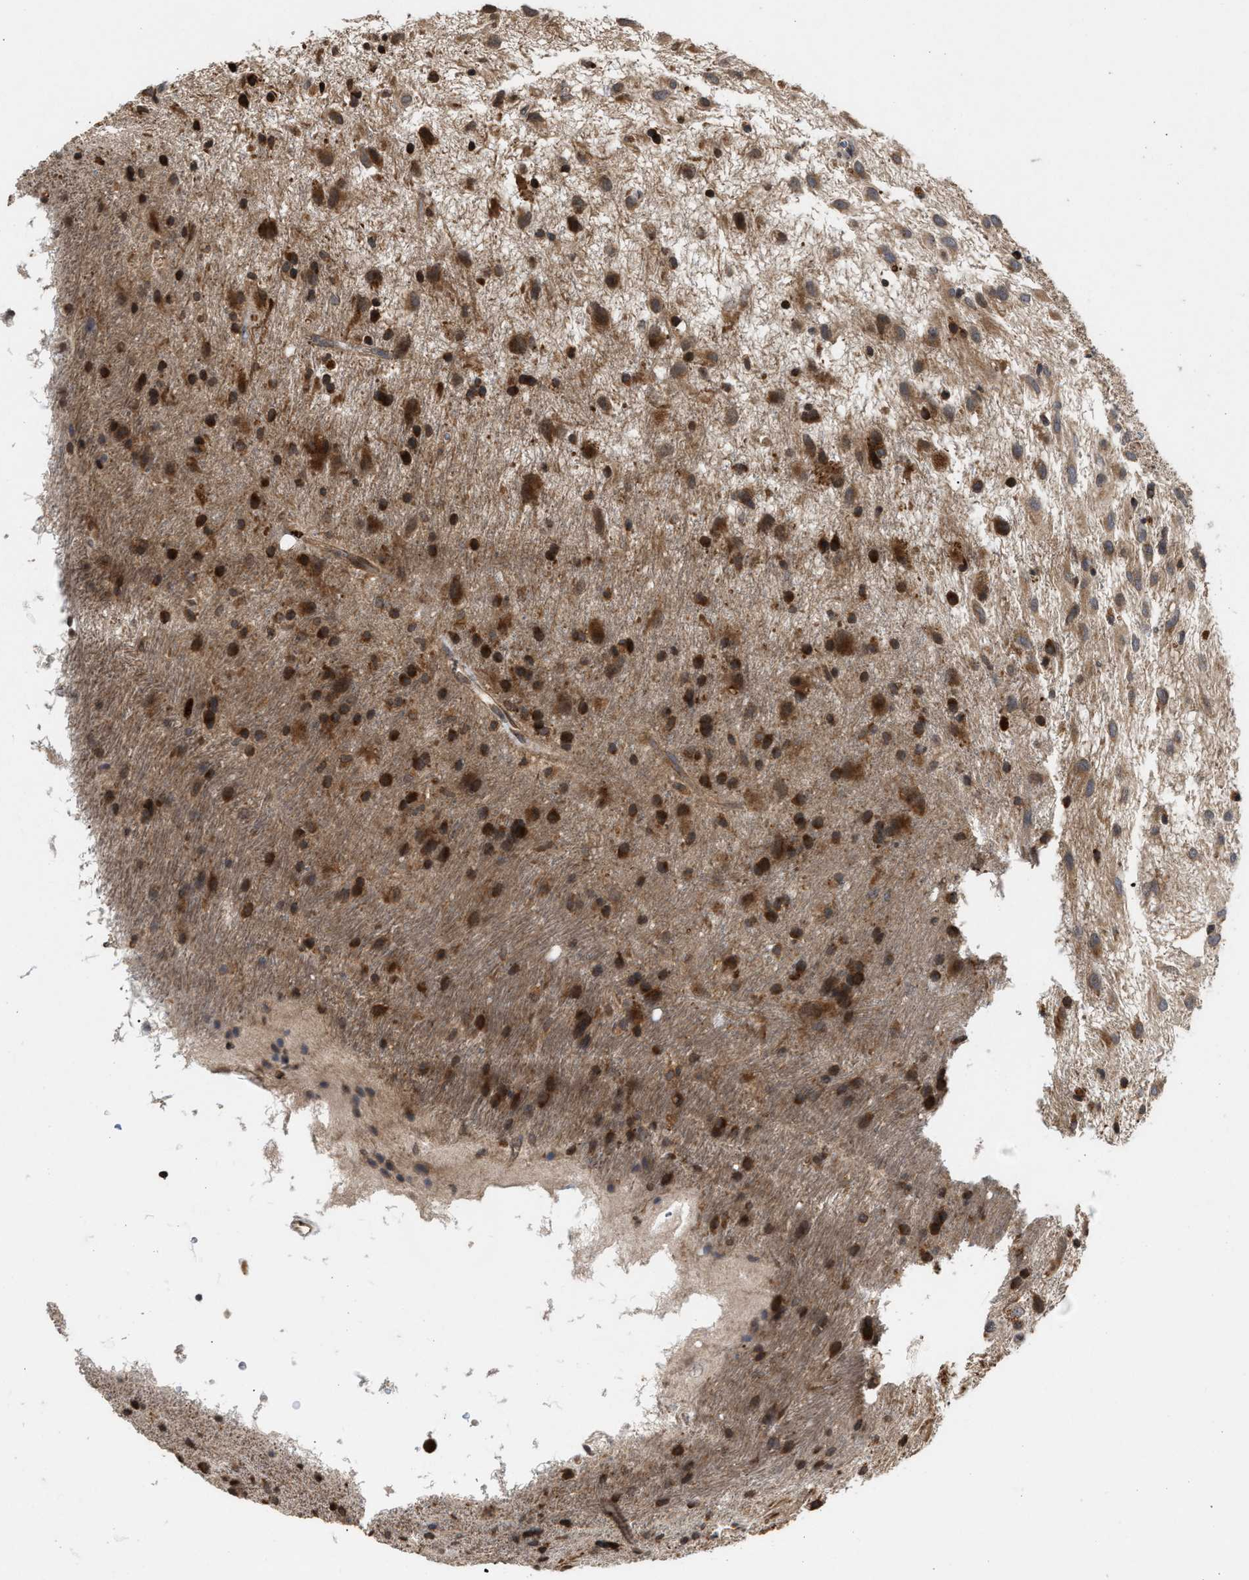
{"staining": {"intensity": "strong", "quantity": ">75%", "location": "cytoplasmic/membranous"}, "tissue": "glioma", "cell_type": "Tumor cells", "image_type": "cancer", "snomed": [{"axis": "morphology", "description": "Glioma, malignant, Low grade"}, {"axis": "topography", "description": "Brain"}], "caption": "High-magnification brightfield microscopy of malignant glioma (low-grade) stained with DAB (3,3'-diaminobenzidine) (brown) and counterstained with hematoxylin (blue). tumor cells exhibit strong cytoplasmic/membranous expression is seen in approximately>75% of cells.", "gene": "SAR1A", "patient": {"sex": "male", "age": 77}}